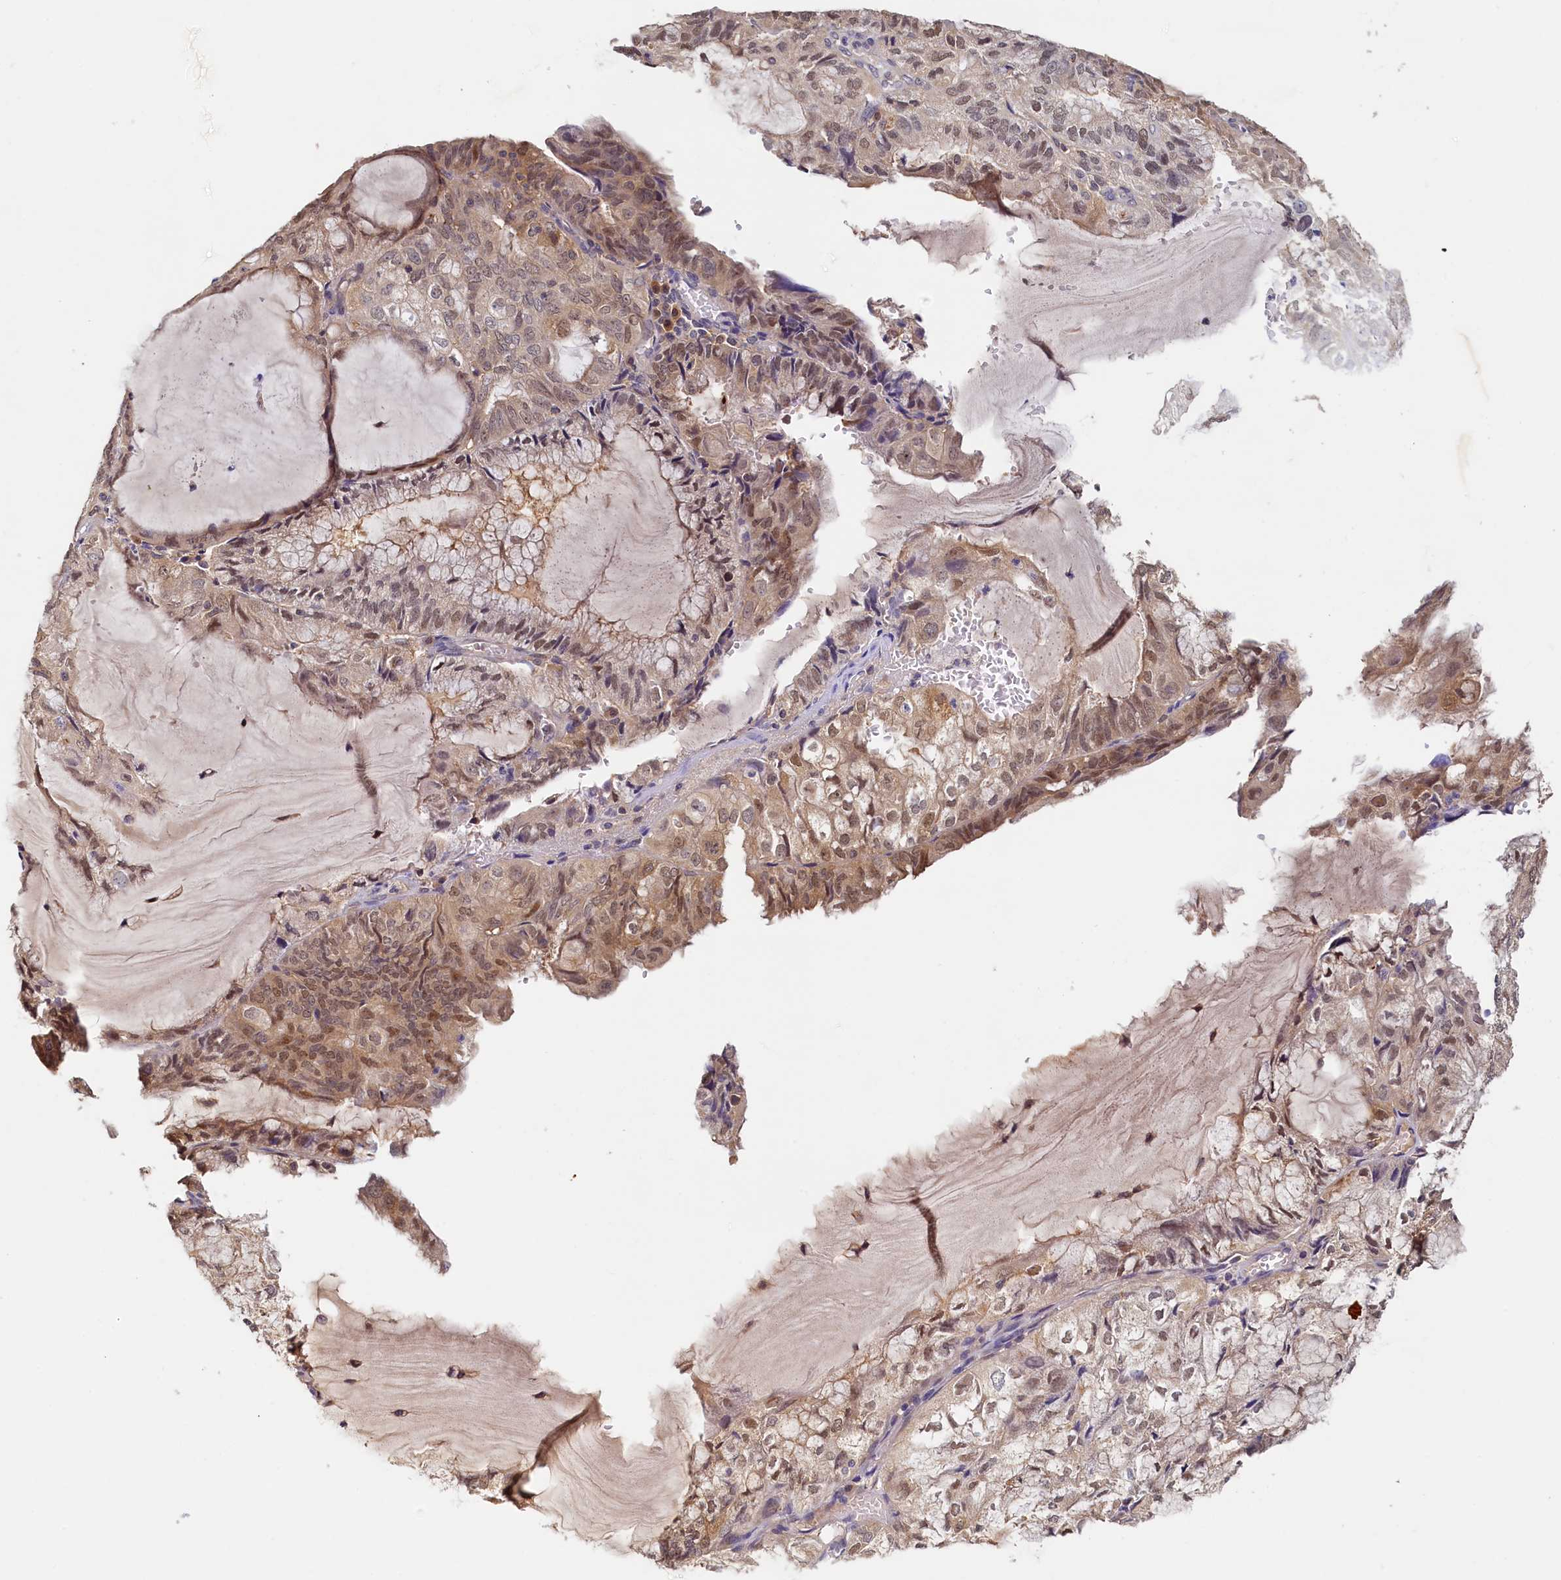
{"staining": {"intensity": "moderate", "quantity": ">75%", "location": "cytoplasmic/membranous,nuclear"}, "tissue": "endometrial cancer", "cell_type": "Tumor cells", "image_type": "cancer", "snomed": [{"axis": "morphology", "description": "Adenocarcinoma, NOS"}, {"axis": "topography", "description": "Endometrium"}], "caption": "The micrograph demonstrates a brown stain indicating the presence of a protein in the cytoplasmic/membranous and nuclear of tumor cells in endometrial cancer. The staining was performed using DAB (3,3'-diaminobenzidine) to visualize the protein expression in brown, while the nuclei were stained in blue with hematoxylin (Magnification: 20x).", "gene": "PAAF1", "patient": {"sex": "female", "age": 81}}